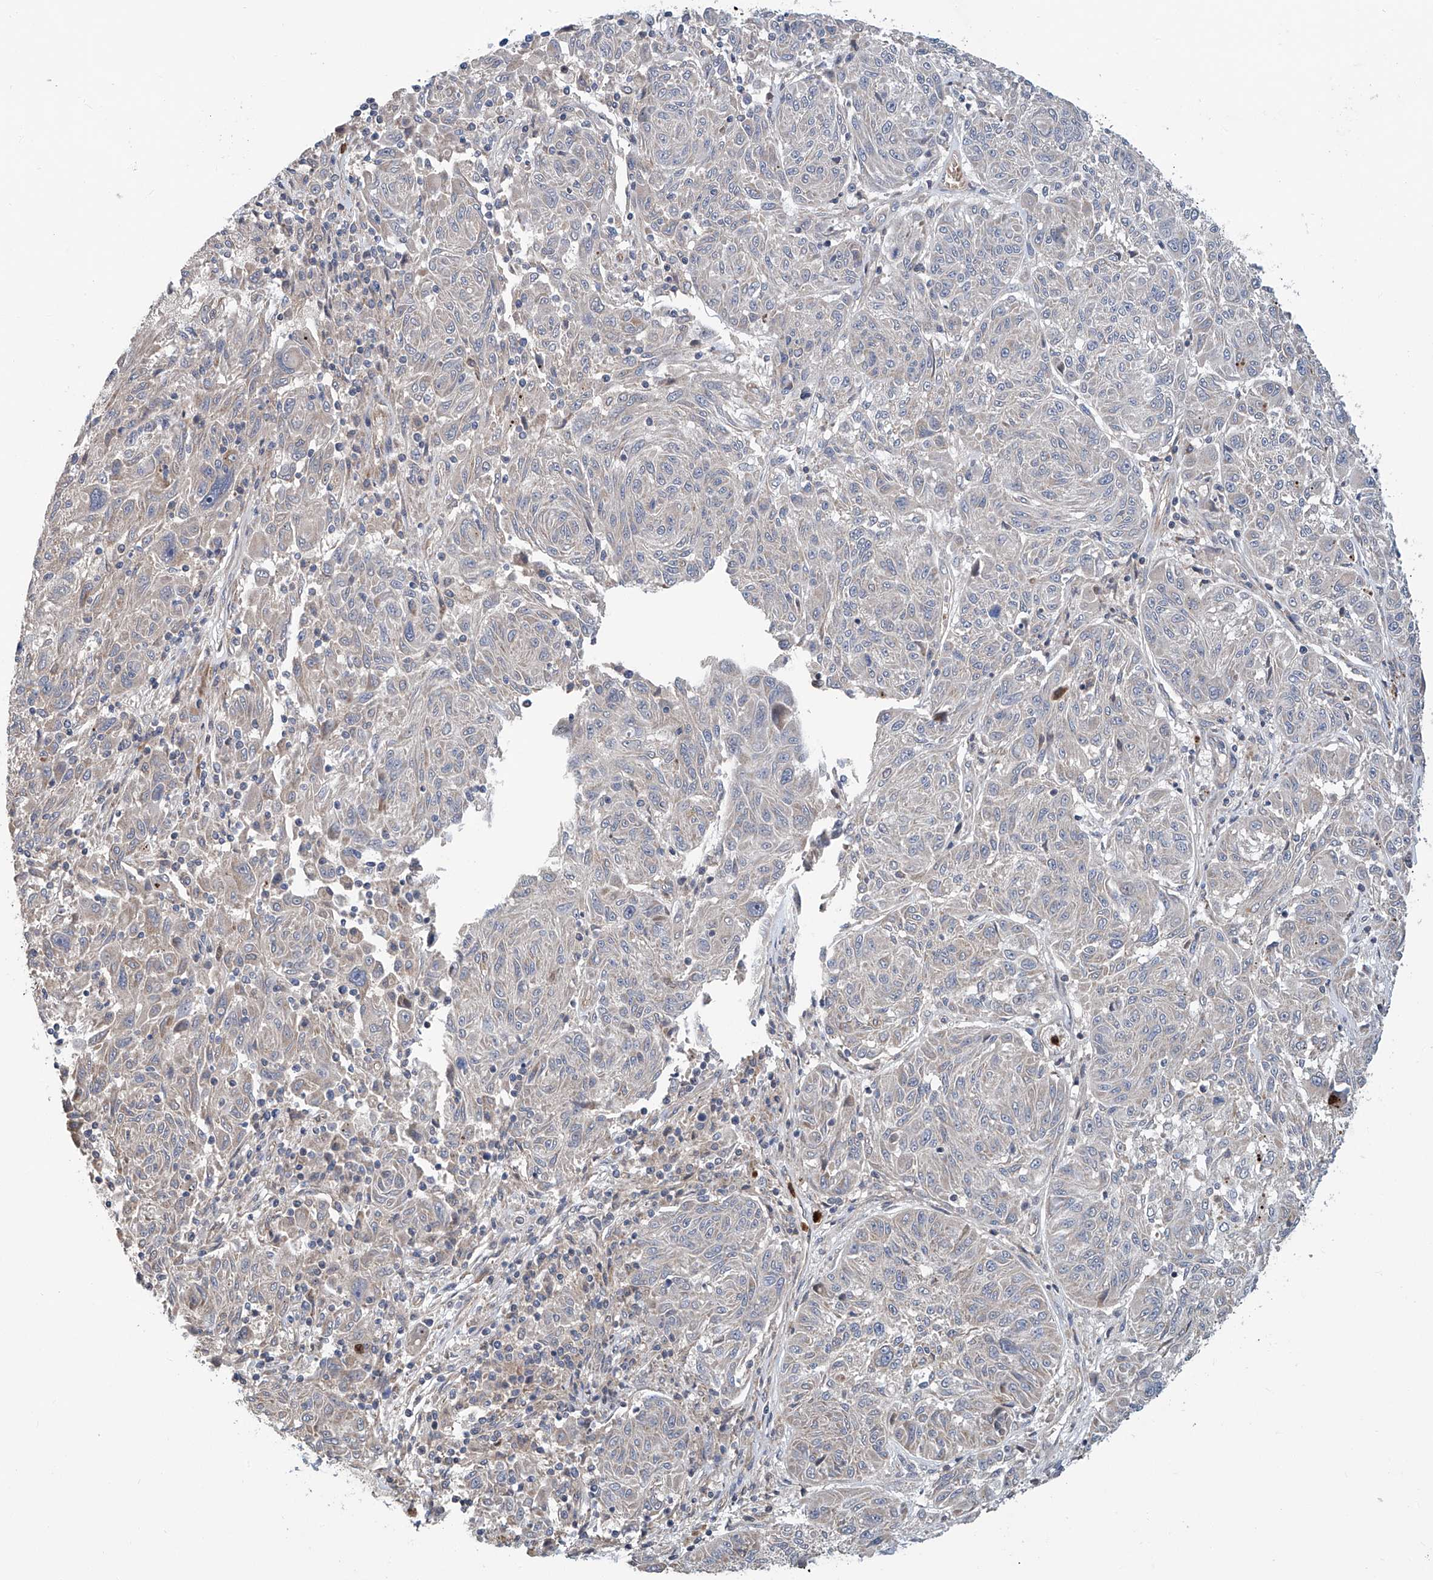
{"staining": {"intensity": "negative", "quantity": "none", "location": "none"}, "tissue": "melanoma", "cell_type": "Tumor cells", "image_type": "cancer", "snomed": [{"axis": "morphology", "description": "Malignant melanoma, NOS"}, {"axis": "topography", "description": "Skin"}], "caption": "Immunohistochemistry histopathology image of neoplastic tissue: human melanoma stained with DAB demonstrates no significant protein positivity in tumor cells.", "gene": "EIF2D", "patient": {"sex": "male", "age": 53}}